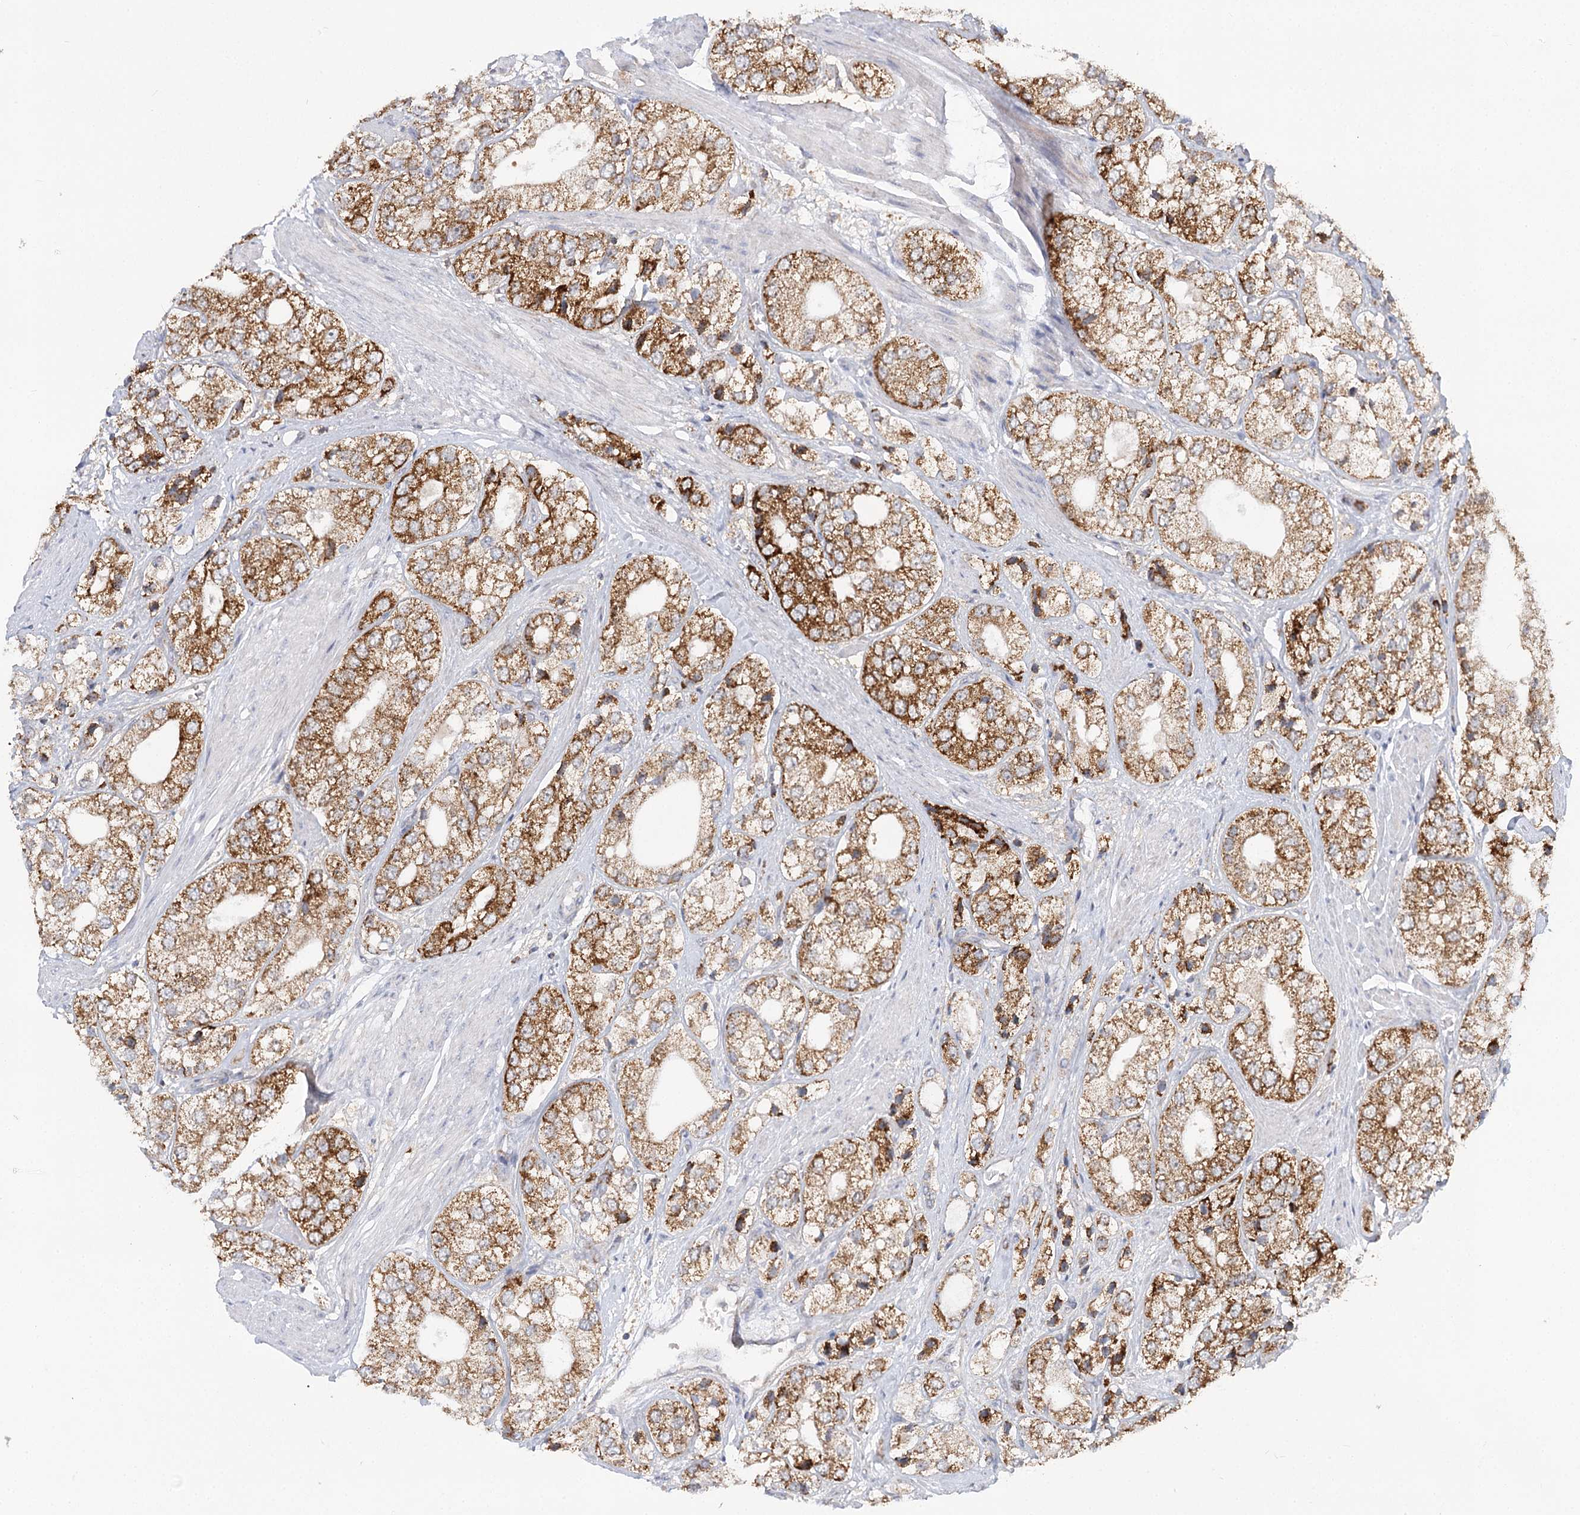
{"staining": {"intensity": "strong", "quantity": "25%-75%", "location": "cytoplasmic/membranous"}, "tissue": "prostate cancer", "cell_type": "Tumor cells", "image_type": "cancer", "snomed": [{"axis": "morphology", "description": "Adenocarcinoma, High grade"}, {"axis": "topography", "description": "Prostate"}], "caption": "This micrograph shows high-grade adenocarcinoma (prostate) stained with immunohistochemistry to label a protein in brown. The cytoplasmic/membranous of tumor cells show strong positivity for the protein. Nuclei are counter-stained blue.", "gene": "TAS1R1", "patient": {"sex": "male", "age": 50}}